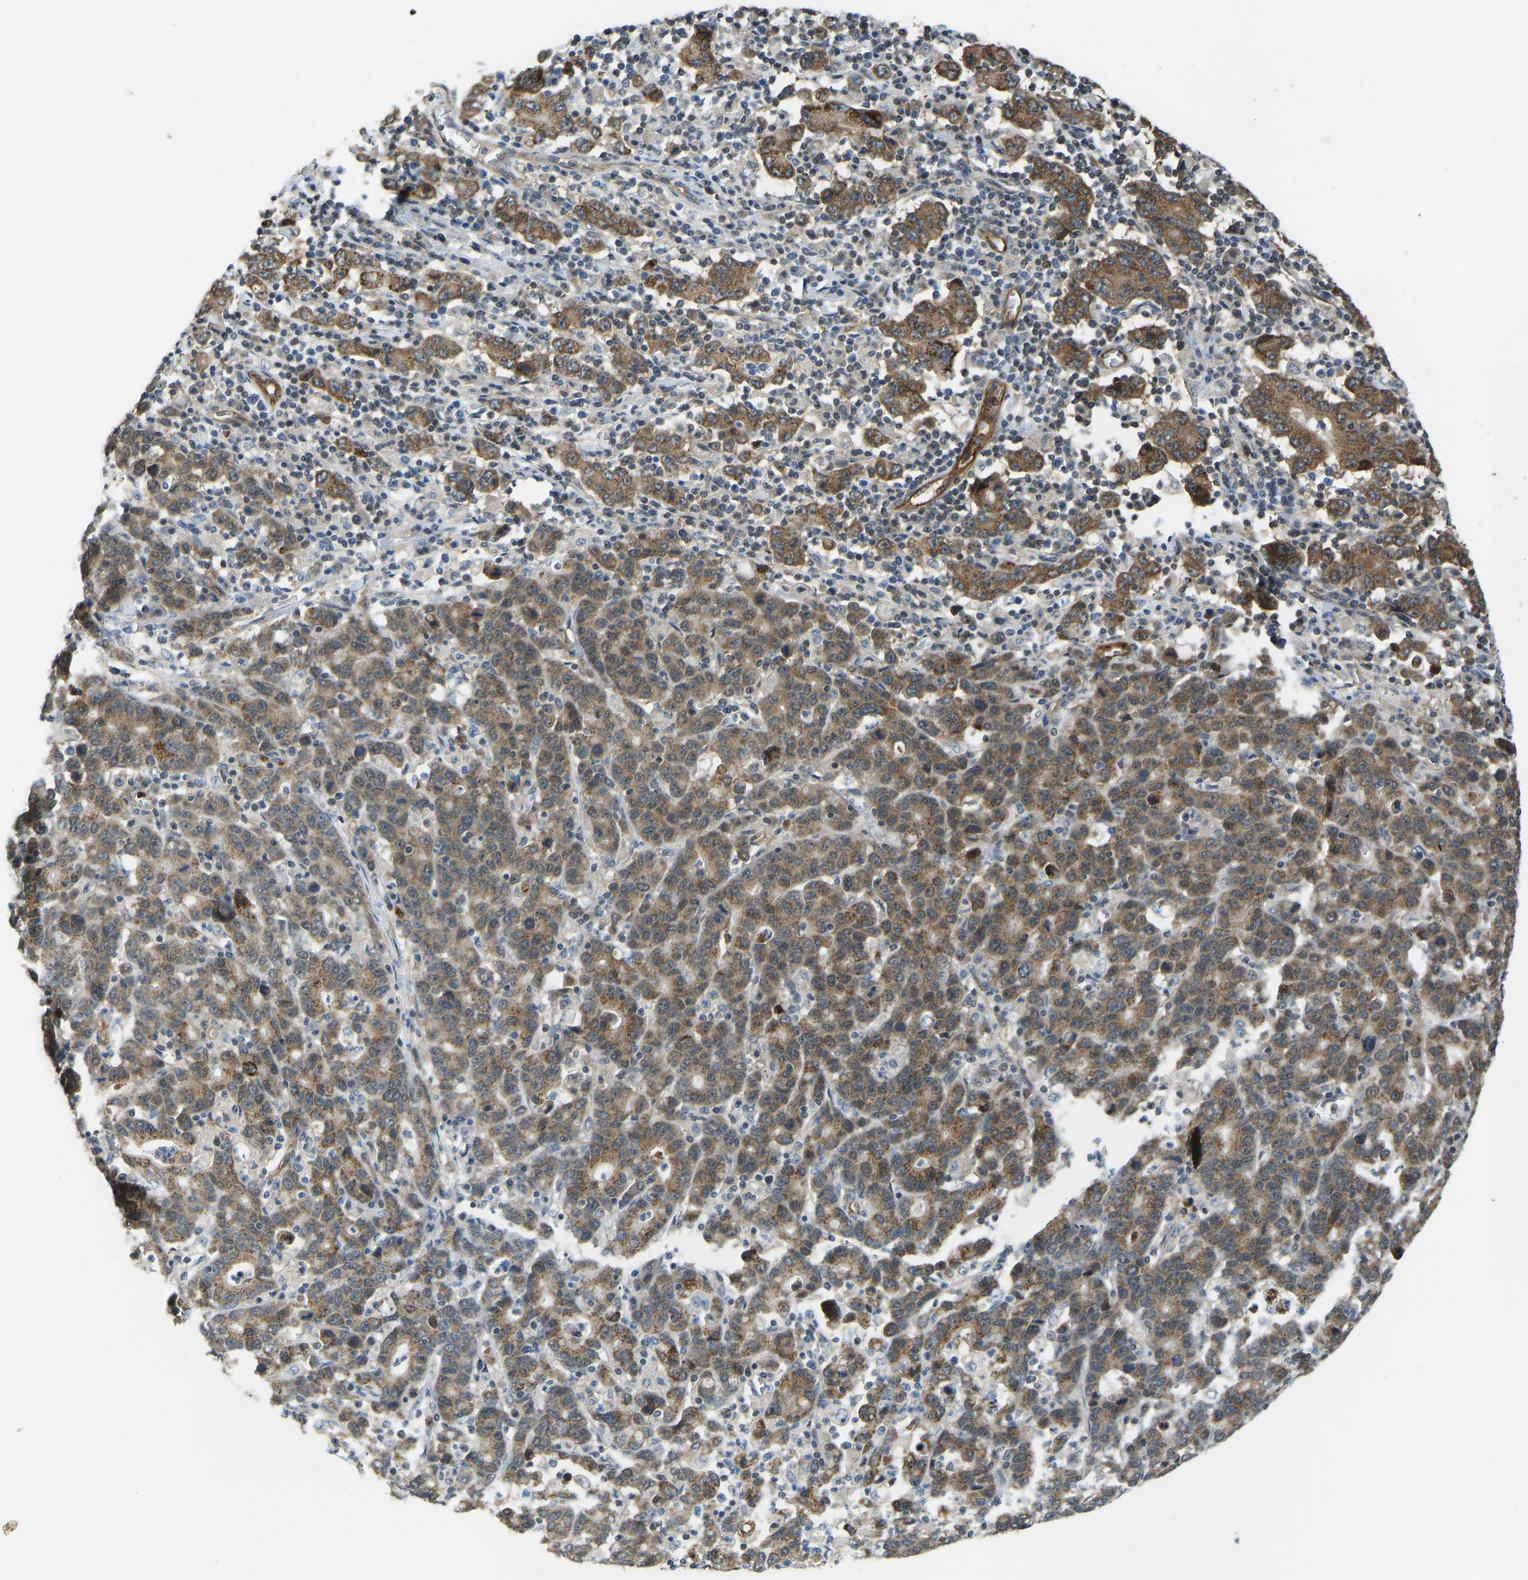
{"staining": {"intensity": "strong", "quantity": ">75%", "location": "cytoplasmic/membranous"}, "tissue": "stomach cancer", "cell_type": "Tumor cells", "image_type": "cancer", "snomed": [{"axis": "morphology", "description": "Adenocarcinoma, NOS"}, {"axis": "topography", "description": "Stomach, upper"}], "caption": "Immunohistochemical staining of stomach adenocarcinoma demonstrates strong cytoplasmic/membranous protein expression in approximately >75% of tumor cells.", "gene": "CCT8", "patient": {"sex": "male", "age": 69}}